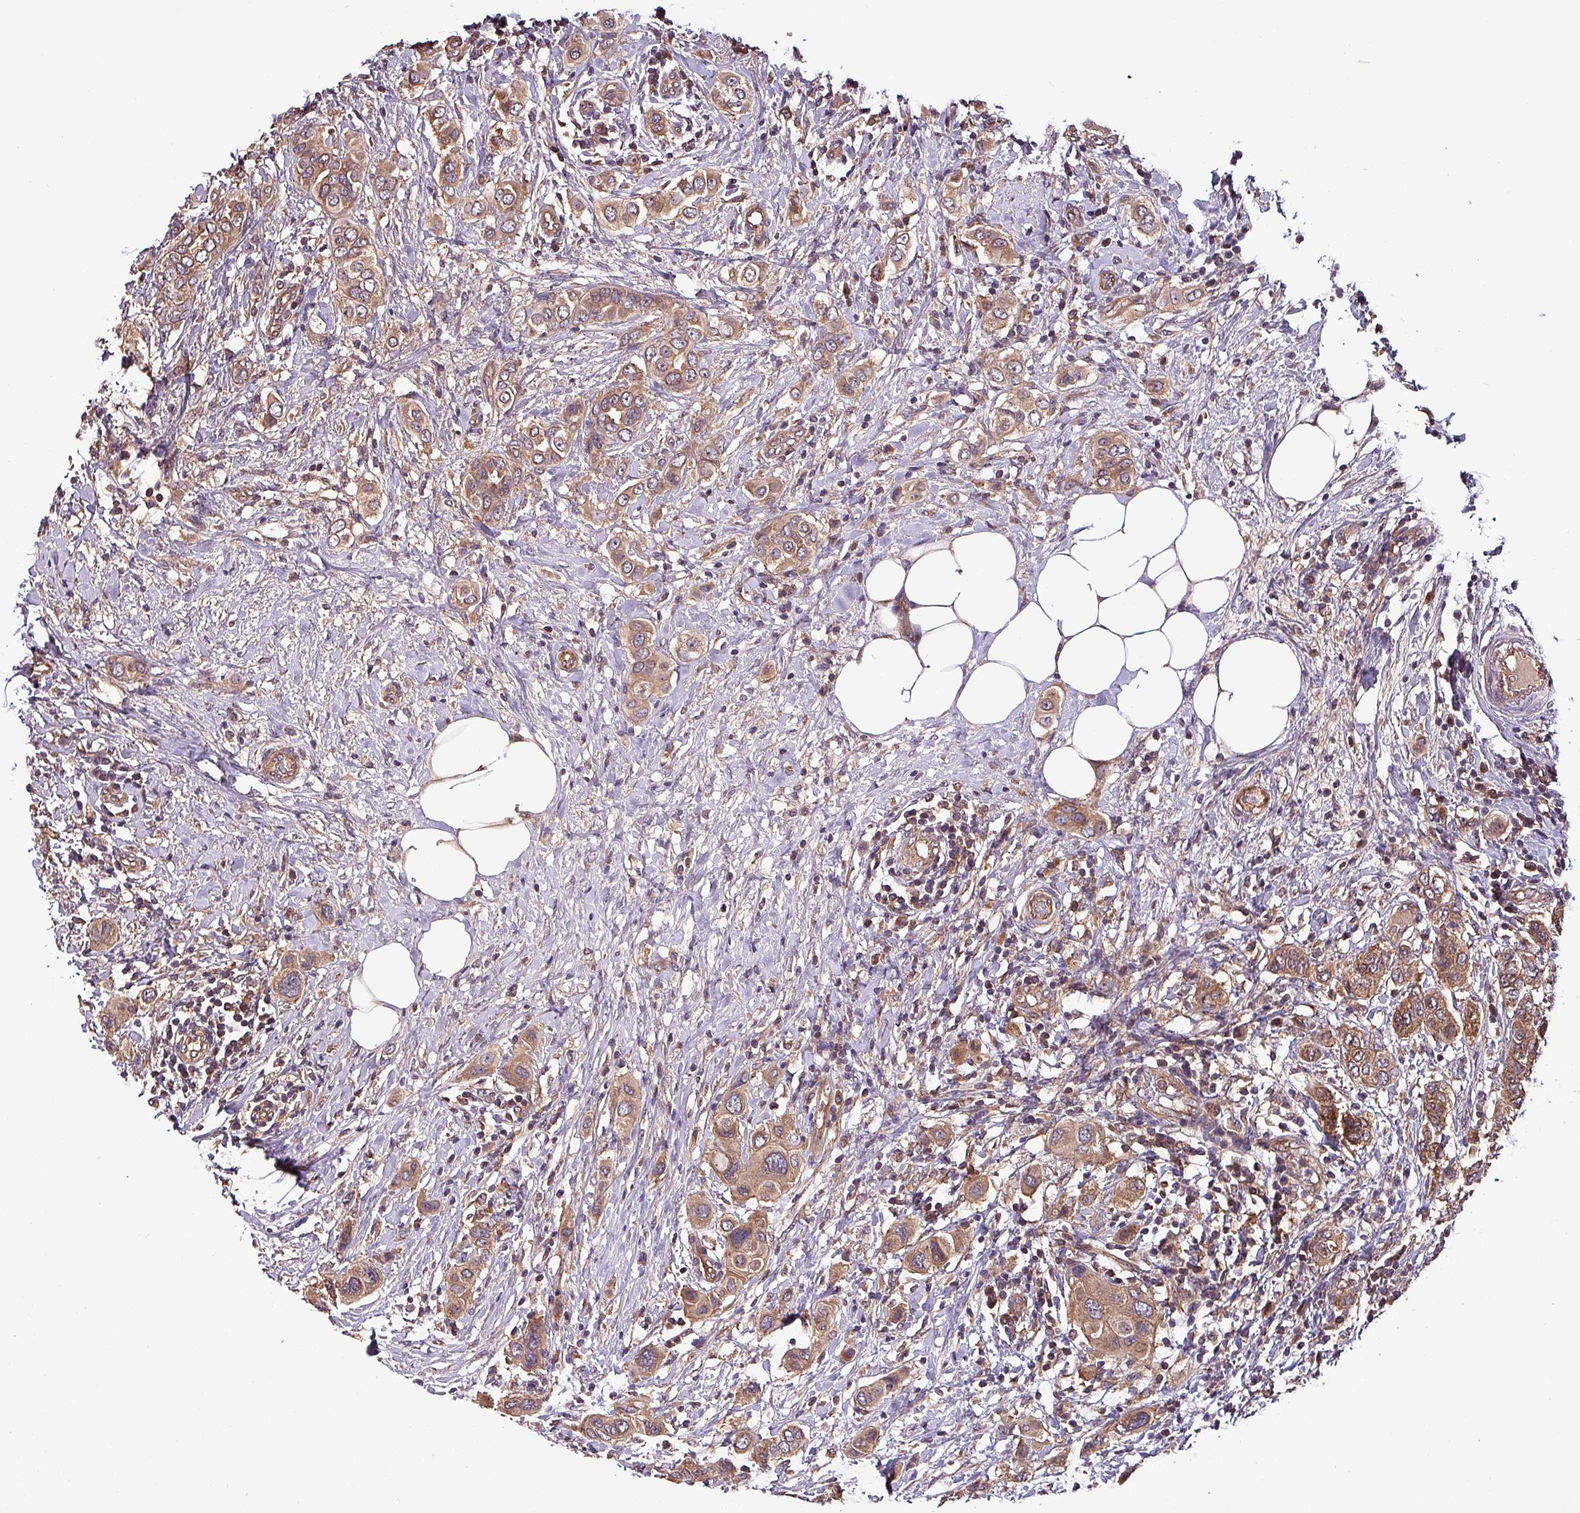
{"staining": {"intensity": "moderate", "quantity": ">75%", "location": "cytoplasmic/membranous"}, "tissue": "breast cancer", "cell_type": "Tumor cells", "image_type": "cancer", "snomed": [{"axis": "morphology", "description": "Lobular carcinoma"}, {"axis": "topography", "description": "Breast"}], "caption": "Breast cancer (lobular carcinoma) stained with DAB immunohistochemistry reveals medium levels of moderate cytoplasmic/membranous staining in about >75% of tumor cells.", "gene": "PAFAH1B2", "patient": {"sex": "female", "age": 51}}